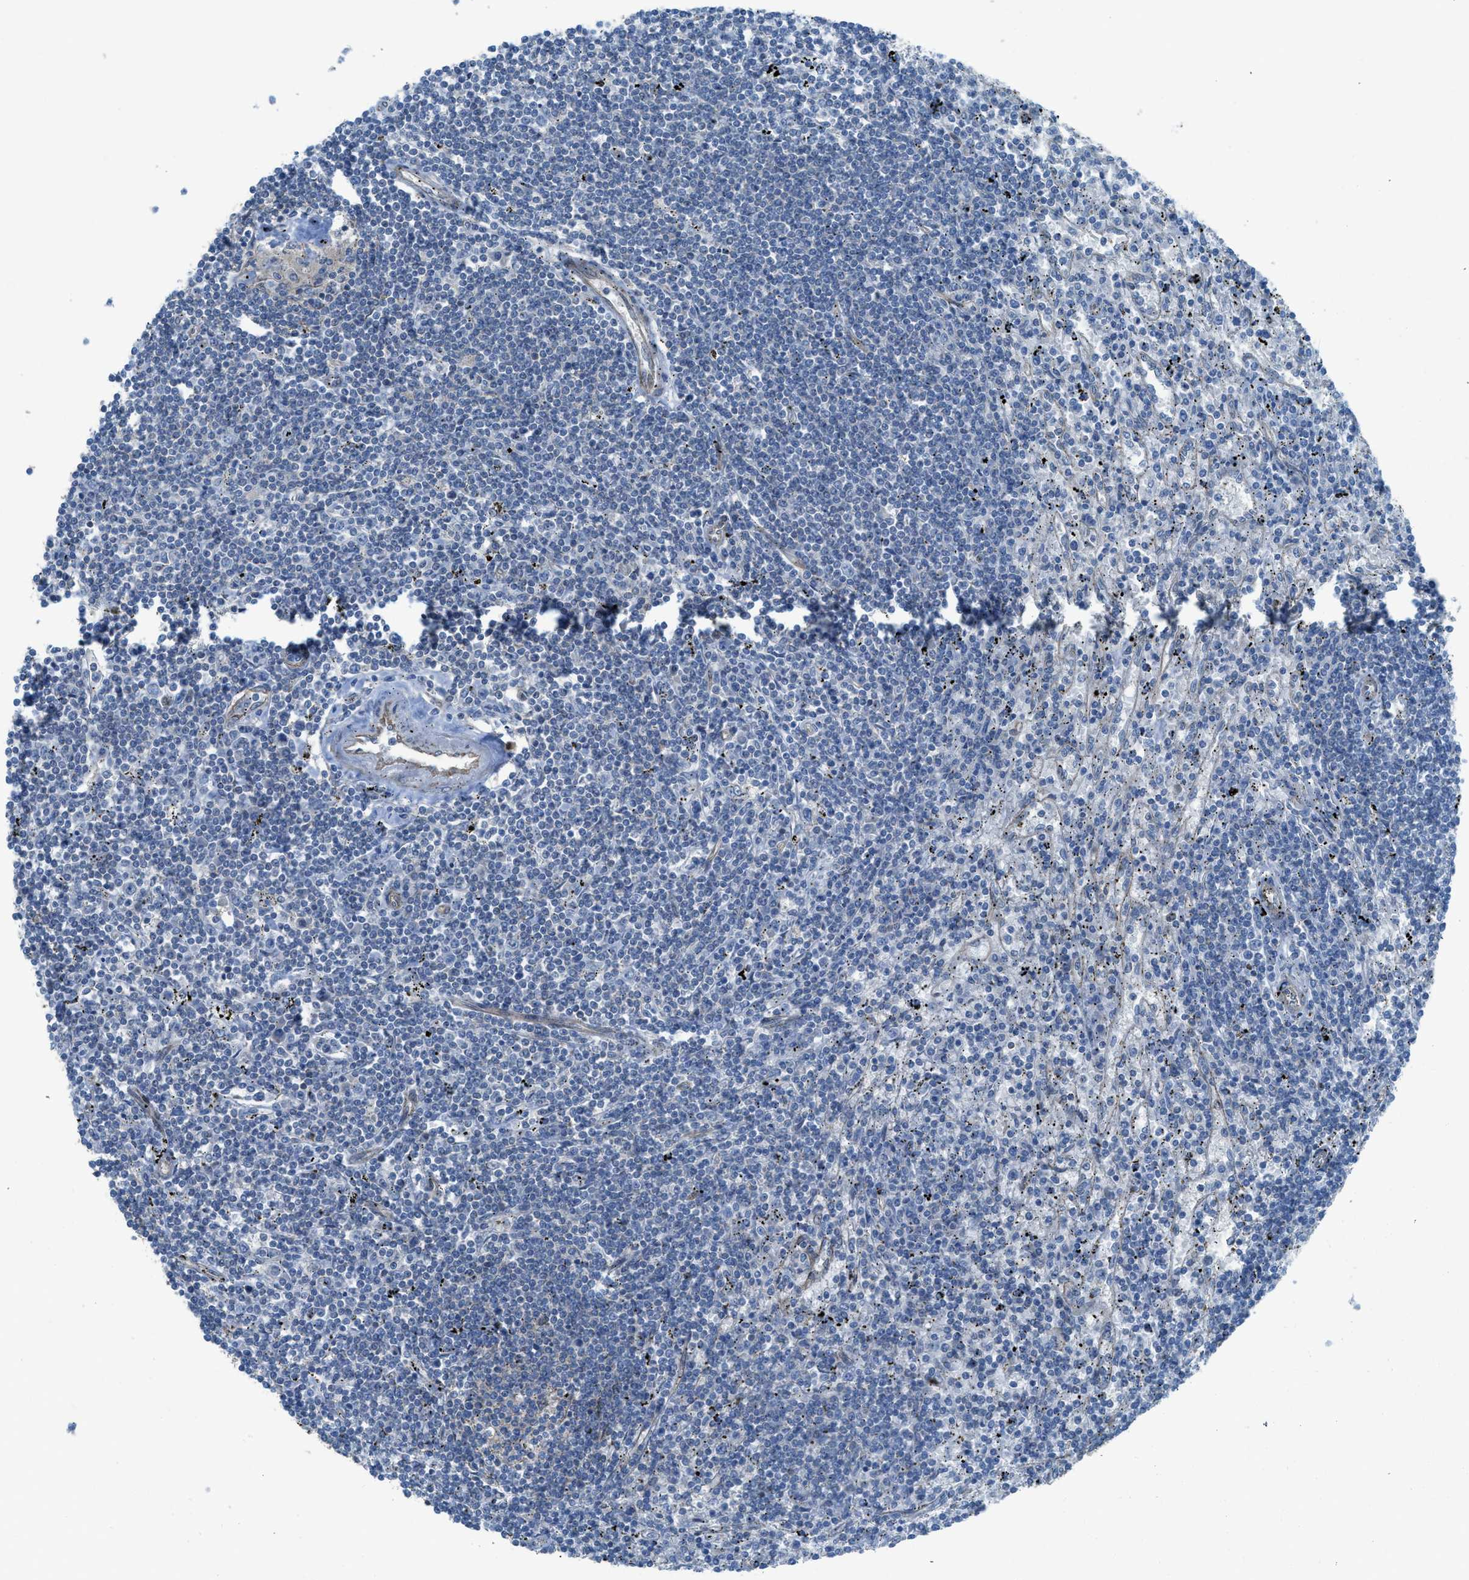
{"staining": {"intensity": "negative", "quantity": "none", "location": "none"}, "tissue": "lymphoma", "cell_type": "Tumor cells", "image_type": "cancer", "snomed": [{"axis": "morphology", "description": "Malignant lymphoma, non-Hodgkin's type, Low grade"}, {"axis": "topography", "description": "Spleen"}], "caption": "A high-resolution photomicrograph shows IHC staining of low-grade malignant lymphoma, non-Hodgkin's type, which demonstrates no significant positivity in tumor cells.", "gene": "PRKN", "patient": {"sex": "male", "age": 76}}